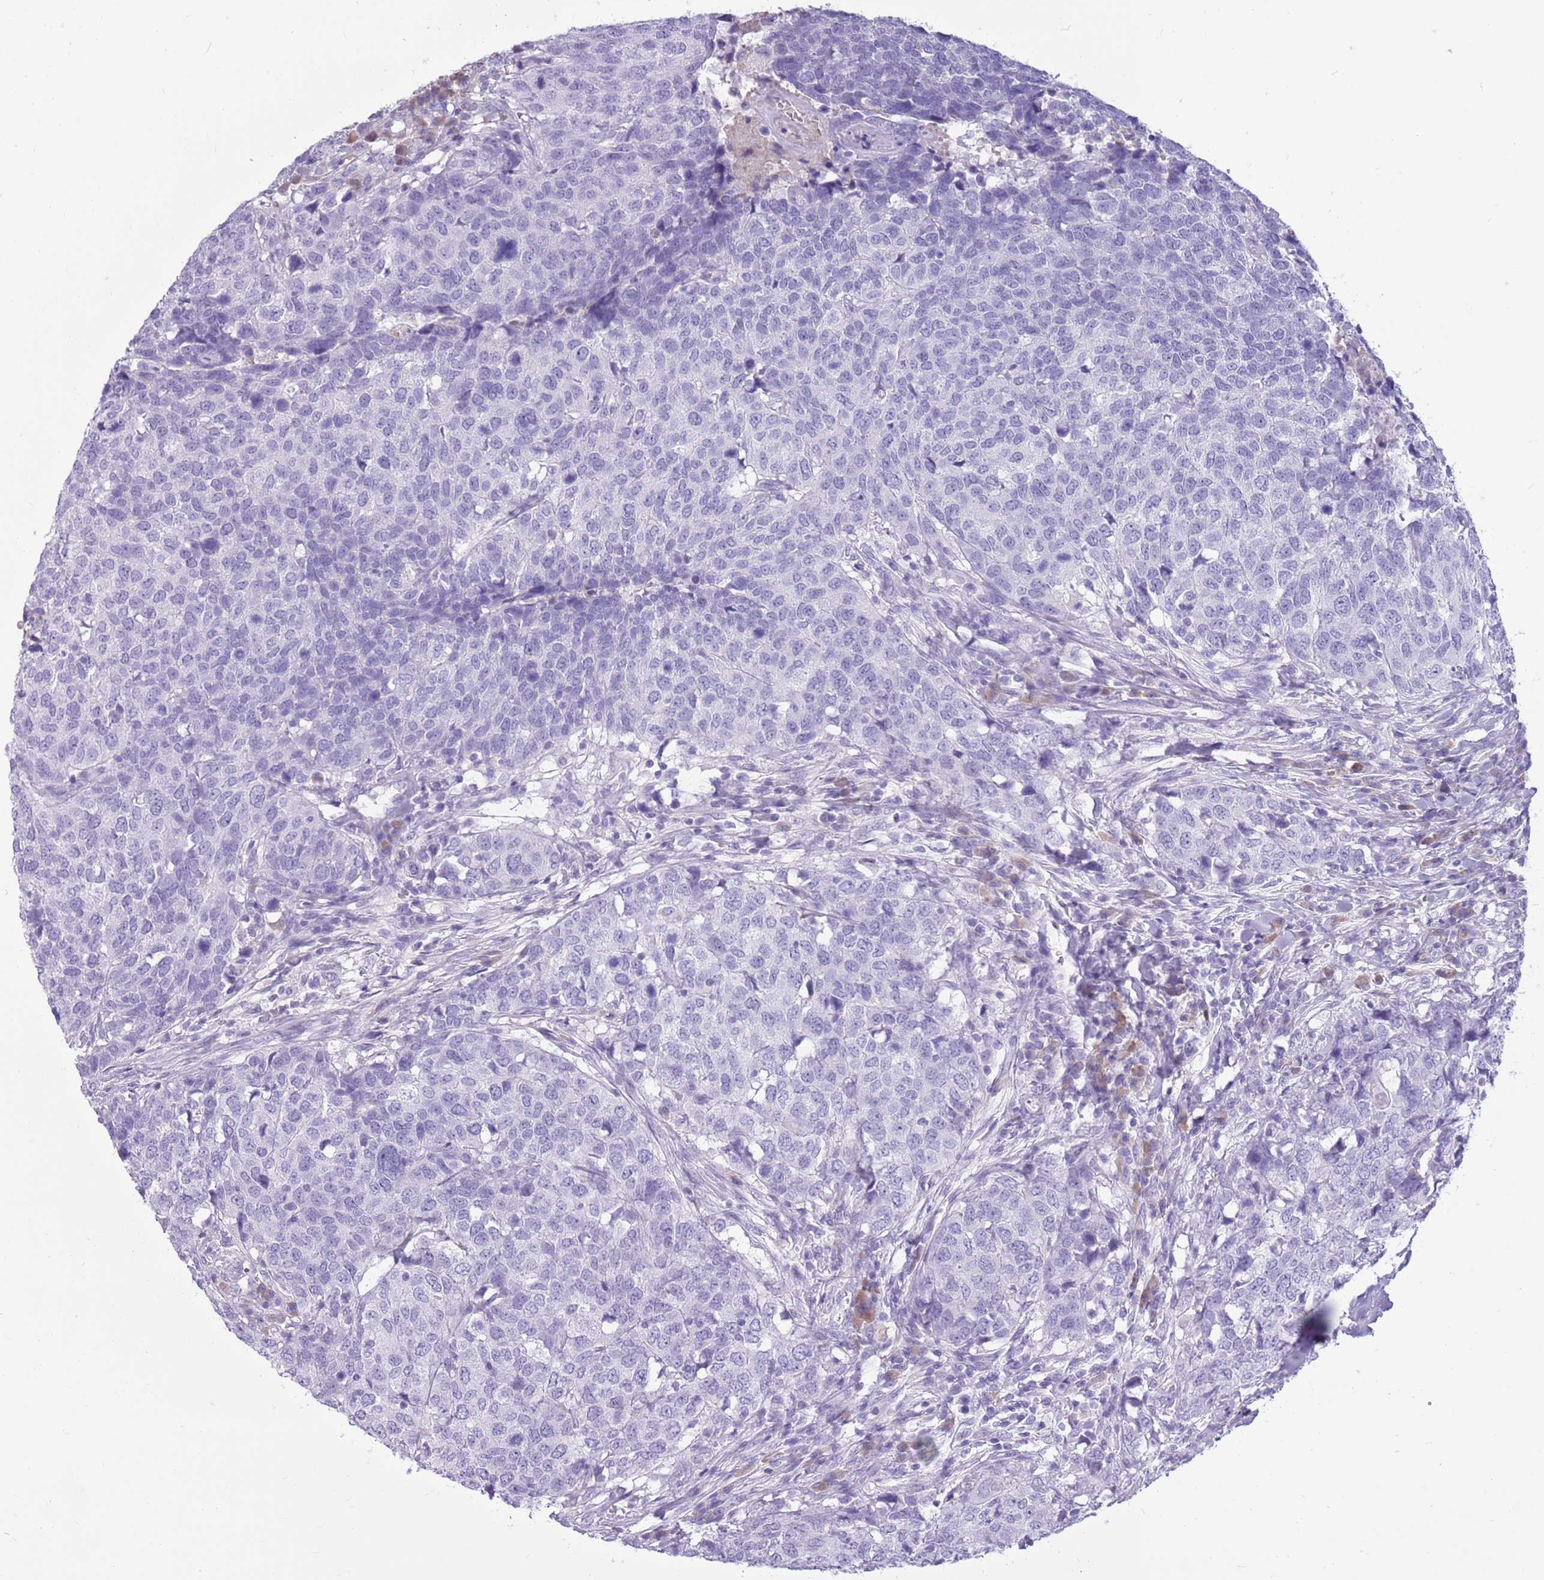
{"staining": {"intensity": "negative", "quantity": "none", "location": "none"}, "tissue": "head and neck cancer", "cell_type": "Tumor cells", "image_type": "cancer", "snomed": [{"axis": "morphology", "description": "Normal tissue, NOS"}, {"axis": "morphology", "description": "Squamous cell carcinoma, NOS"}, {"axis": "topography", "description": "Skeletal muscle"}, {"axis": "topography", "description": "Vascular tissue"}, {"axis": "topography", "description": "Peripheral nerve tissue"}, {"axis": "topography", "description": "Head-Neck"}], "caption": "The micrograph reveals no significant expression in tumor cells of squamous cell carcinoma (head and neck).", "gene": "ZNF425", "patient": {"sex": "male", "age": 66}}